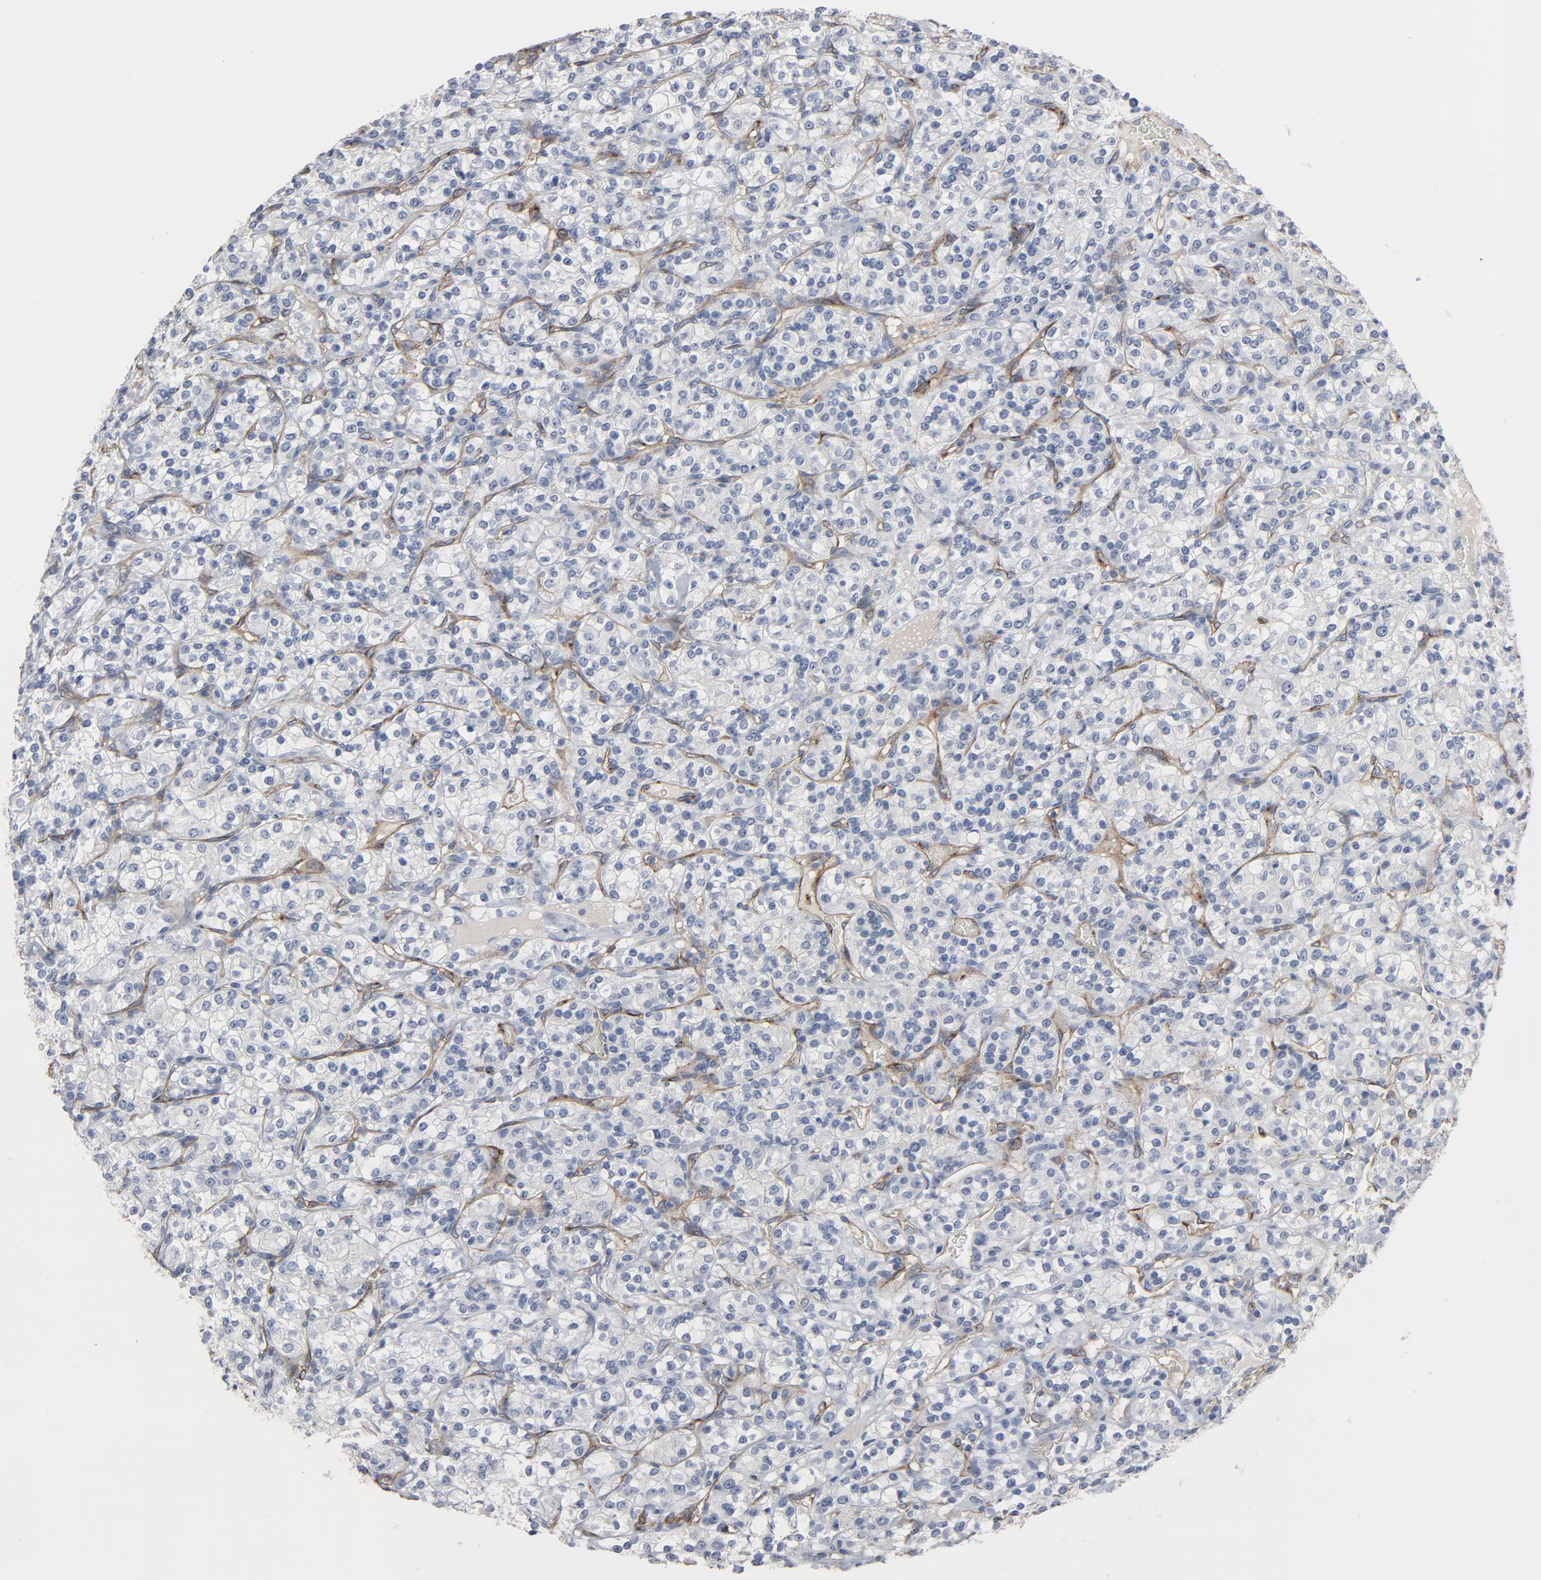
{"staining": {"intensity": "negative", "quantity": "none", "location": "none"}, "tissue": "renal cancer", "cell_type": "Tumor cells", "image_type": "cancer", "snomed": [{"axis": "morphology", "description": "Adenocarcinoma, NOS"}, {"axis": "topography", "description": "Kidney"}], "caption": "Renal cancer stained for a protein using immunohistochemistry (IHC) demonstrates no expression tumor cells.", "gene": "KDR", "patient": {"sex": "male", "age": 77}}